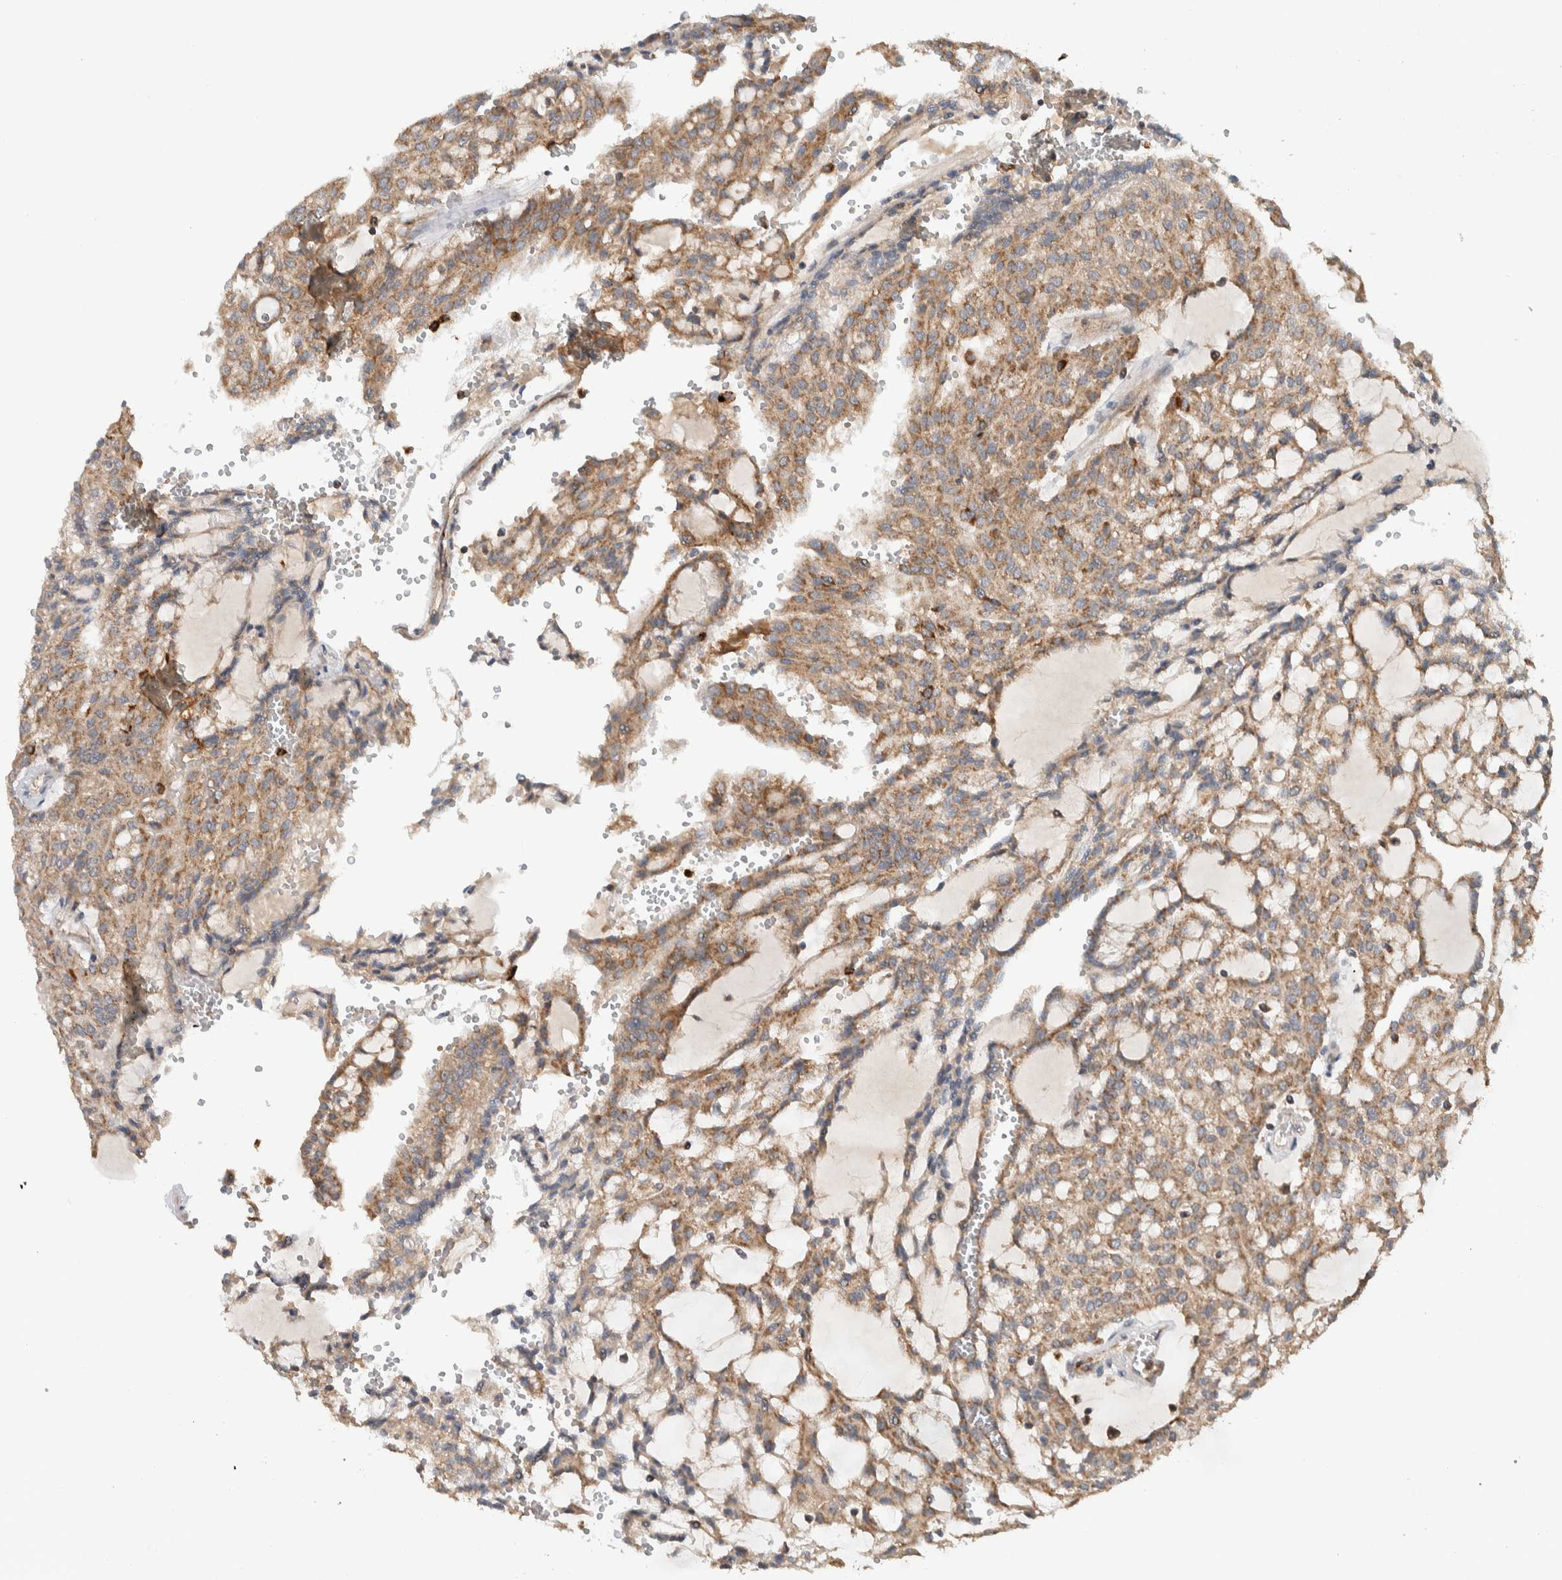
{"staining": {"intensity": "moderate", "quantity": ">75%", "location": "cytoplasmic/membranous"}, "tissue": "renal cancer", "cell_type": "Tumor cells", "image_type": "cancer", "snomed": [{"axis": "morphology", "description": "Adenocarcinoma, NOS"}, {"axis": "topography", "description": "Kidney"}], "caption": "This histopathology image reveals IHC staining of human renal cancer, with medium moderate cytoplasmic/membranous expression in about >75% of tumor cells.", "gene": "VPS53", "patient": {"sex": "male", "age": 63}}